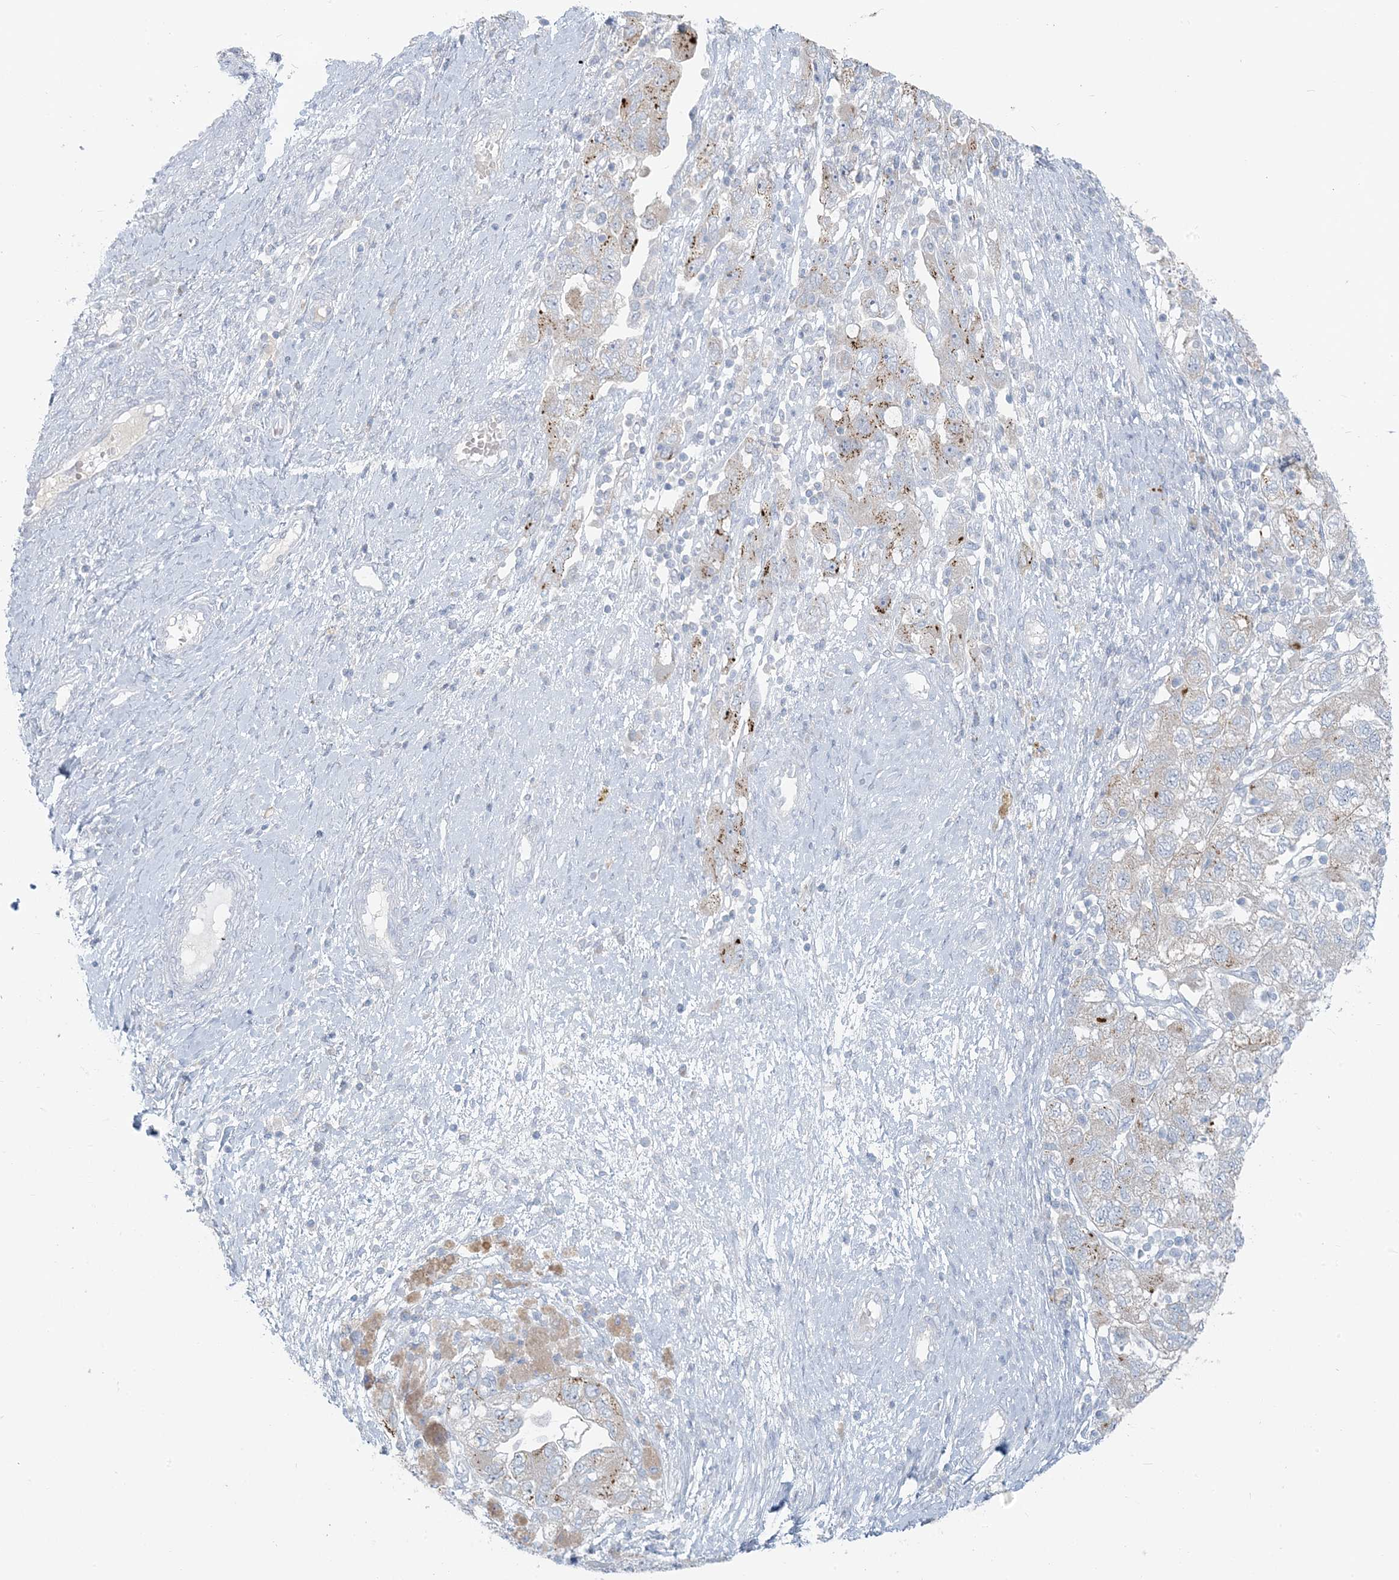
{"staining": {"intensity": "moderate", "quantity": "25%-75%", "location": "cytoplasmic/membranous"}, "tissue": "ovarian cancer", "cell_type": "Tumor cells", "image_type": "cancer", "snomed": [{"axis": "morphology", "description": "Carcinoma, NOS"}, {"axis": "morphology", "description": "Cystadenocarcinoma, serous, NOS"}, {"axis": "topography", "description": "Ovary"}], "caption": "Protein staining of ovarian carcinoma tissue shows moderate cytoplasmic/membranous positivity in about 25%-75% of tumor cells.", "gene": "SCML1", "patient": {"sex": "female", "age": 69}}